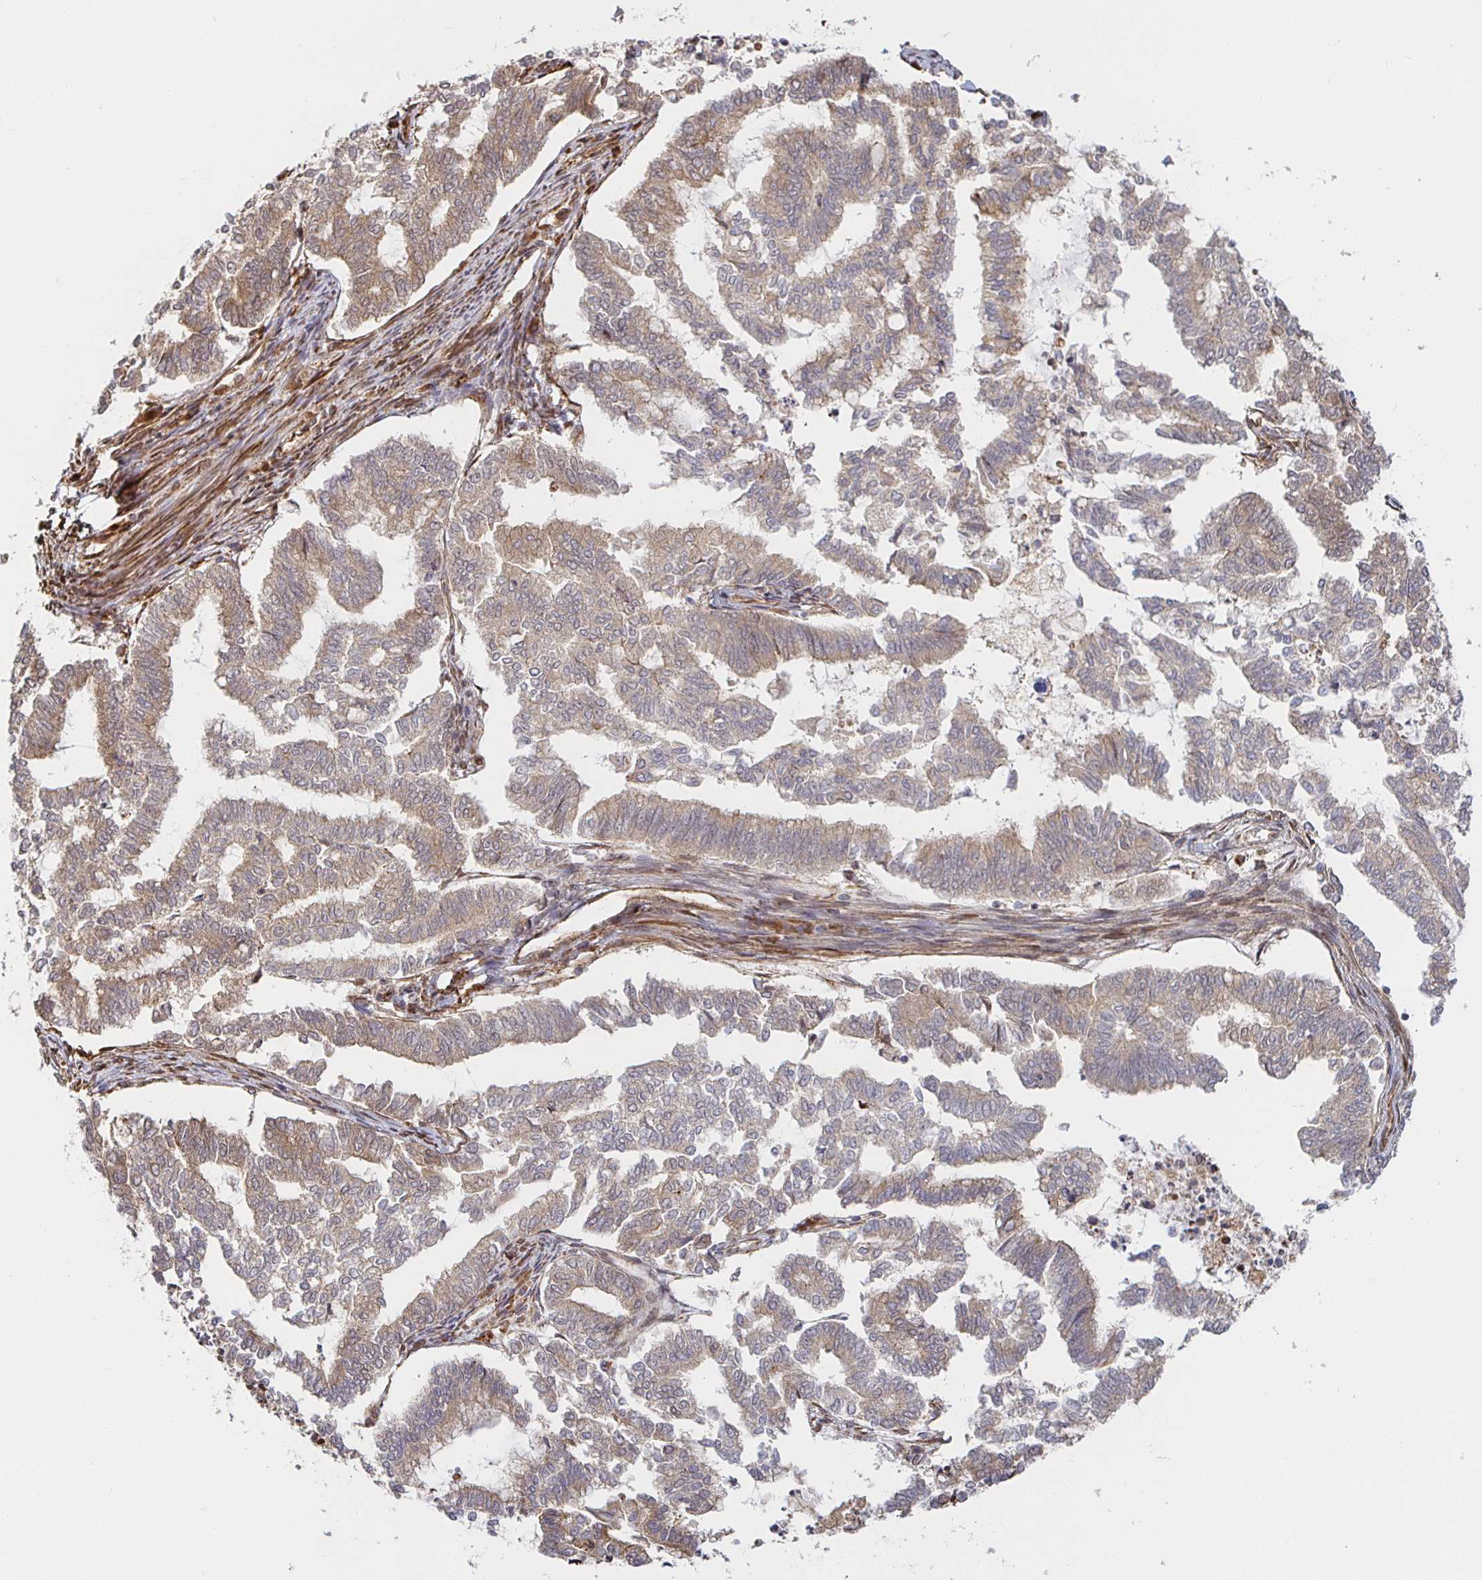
{"staining": {"intensity": "weak", "quantity": ">75%", "location": "cytoplasmic/membranous"}, "tissue": "endometrial cancer", "cell_type": "Tumor cells", "image_type": "cancer", "snomed": [{"axis": "morphology", "description": "Adenocarcinoma, NOS"}, {"axis": "topography", "description": "Endometrium"}], "caption": "A brown stain highlights weak cytoplasmic/membranous expression of a protein in human endometrial cancer tumor cells. The staining was performed using DAB (3,3'-diaminobenzidine) to visualize the protein expression in brown, while the nuclei were stained in blue with hematoxylin (Magnification: 20x).", "gene": "STRAP", "patient": {"sex": "female", "age": 79}}